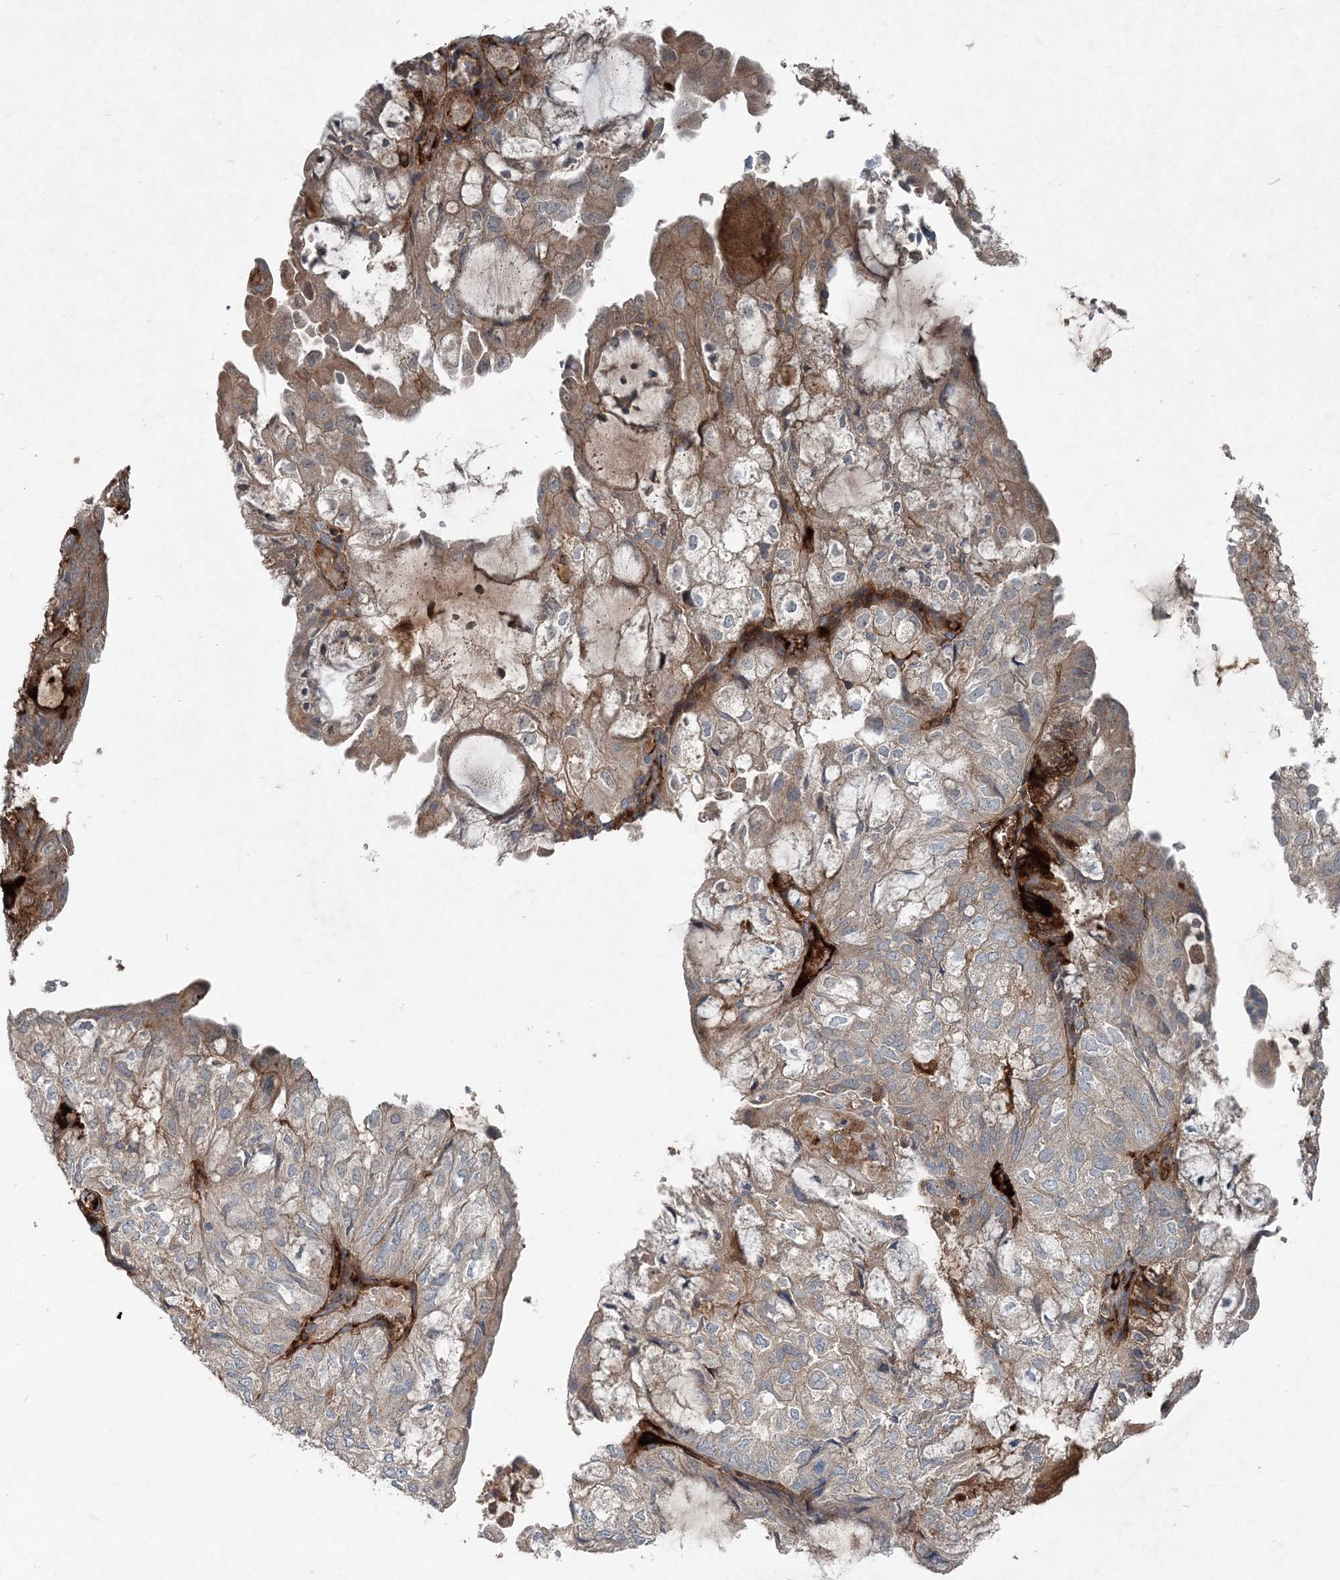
{"staining": {"intensity": "strong", "quantity": "<25%", "location": "cytoplasmic/membranous"}, "tissue": "endometrial cancer", "cell_type": "Tumor cells", "image_type": "cancer", "snomed": [{"axis": "morphology", "description": "Adenocarcinoma, NOS"}, {"axis": "topography", "description": "Endometrium"}], "caption": "Immunohistochemistry (IHC) (DAB) staining of human adenocarcinoma (endometrial) reveals strong cytoplasmic/membranous protein staining in approximately <25% of tumor cells.", "gene": "ABHD14B", "patient": {"sex": "female", "age": 81}}